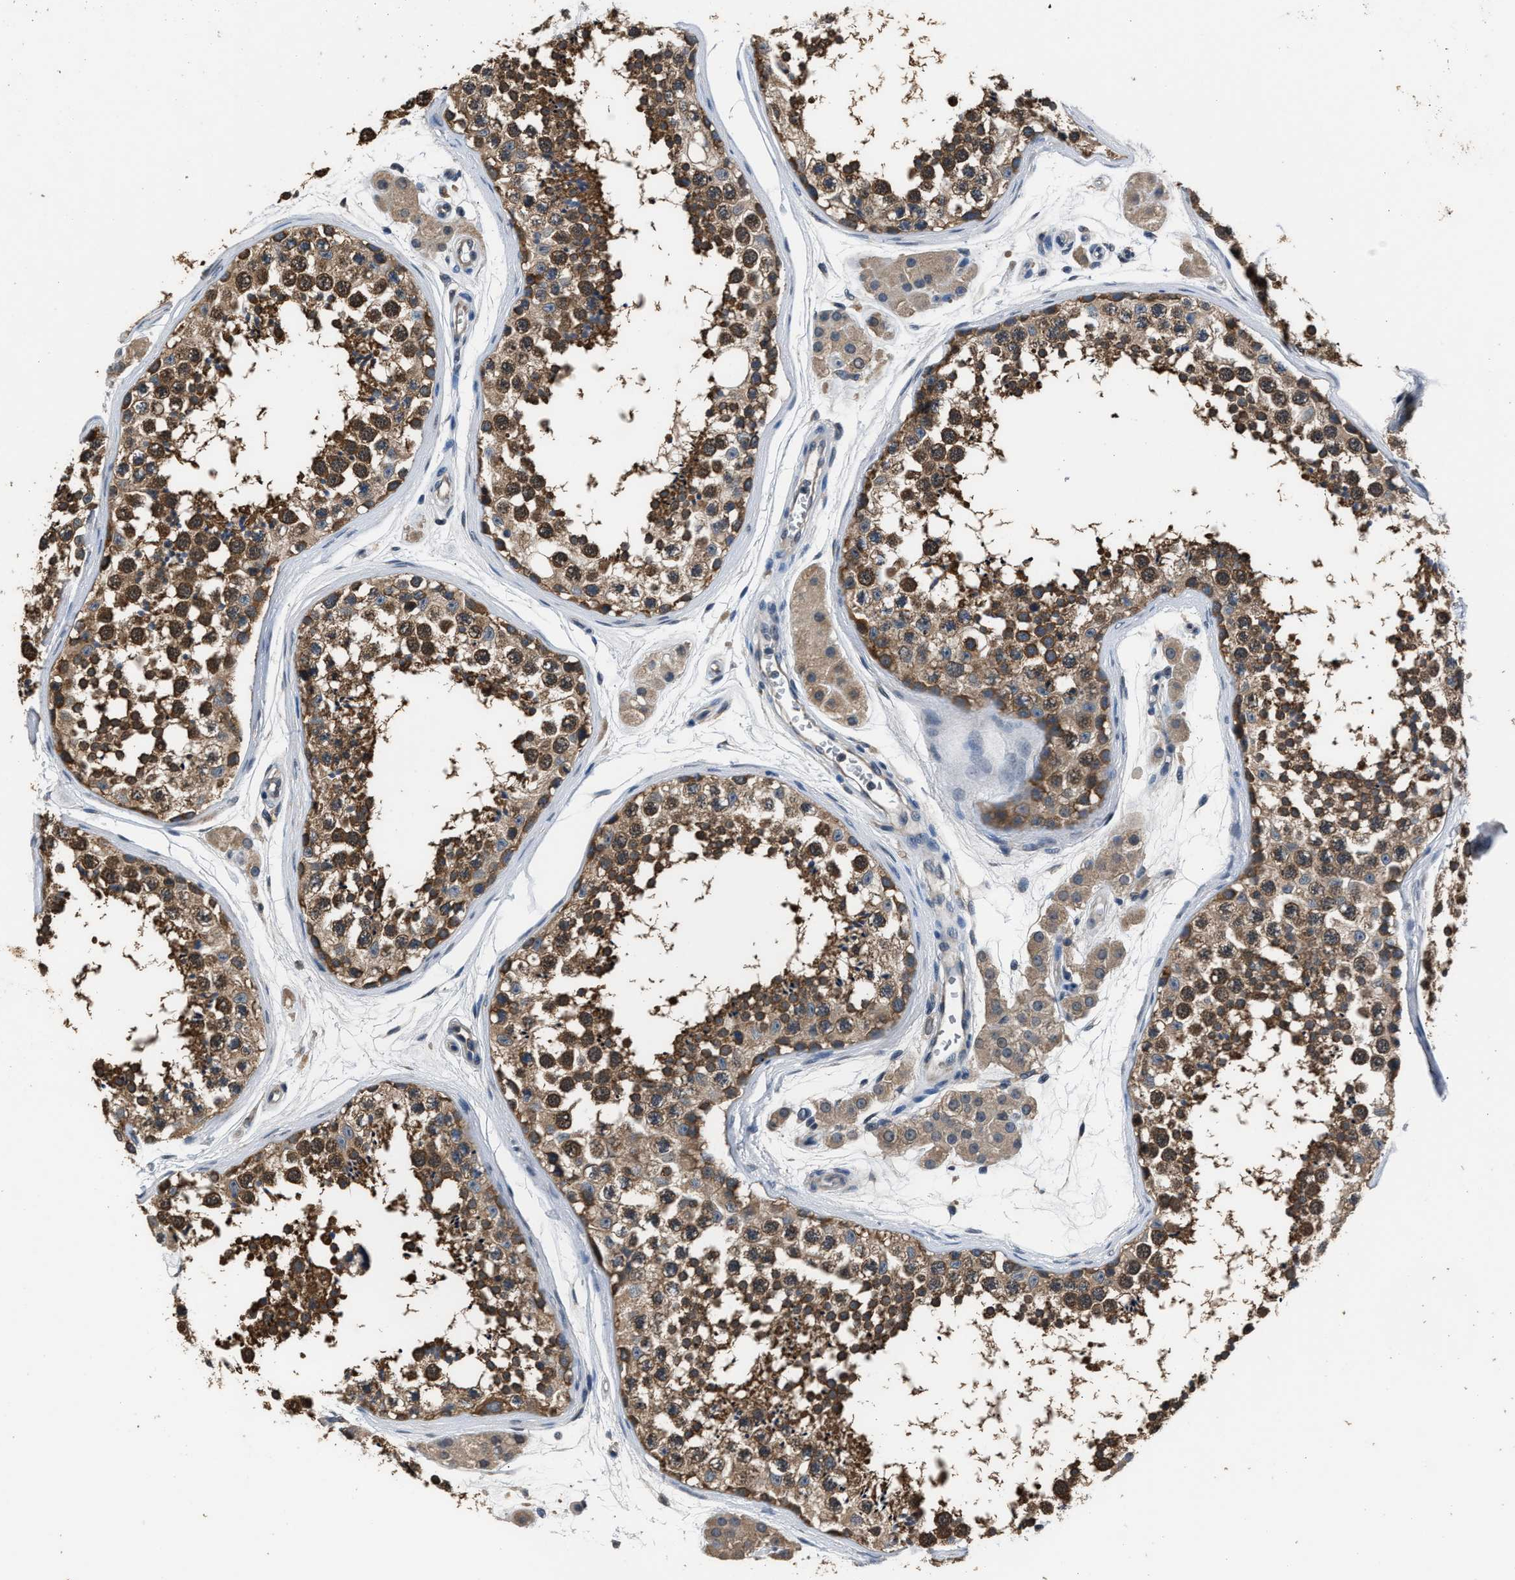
{"staining": {"intensity": "strong", "quantity": ">75%", "location": "cytoplasmic/membranous"}, "tissue": "testis", "cell_type": "Cells in seminiferous ducts", "image_type": "normal", "snomed": [{"axis": "morphology", "description": "Normal tissue, NOS"}, {"axis": "topography", "description": "Testis"}], "caption": "Immunohistochemical staining of normal human testis exhibits strong cytoplasmic/membranous protein staining in approximately >75% of cells in seminiferous ducts. The protein of interest is shown in brown color, while the nuclei are stained blue.", "gene": "ABCC9", "patient": {"sex": "male", "age": 56}}